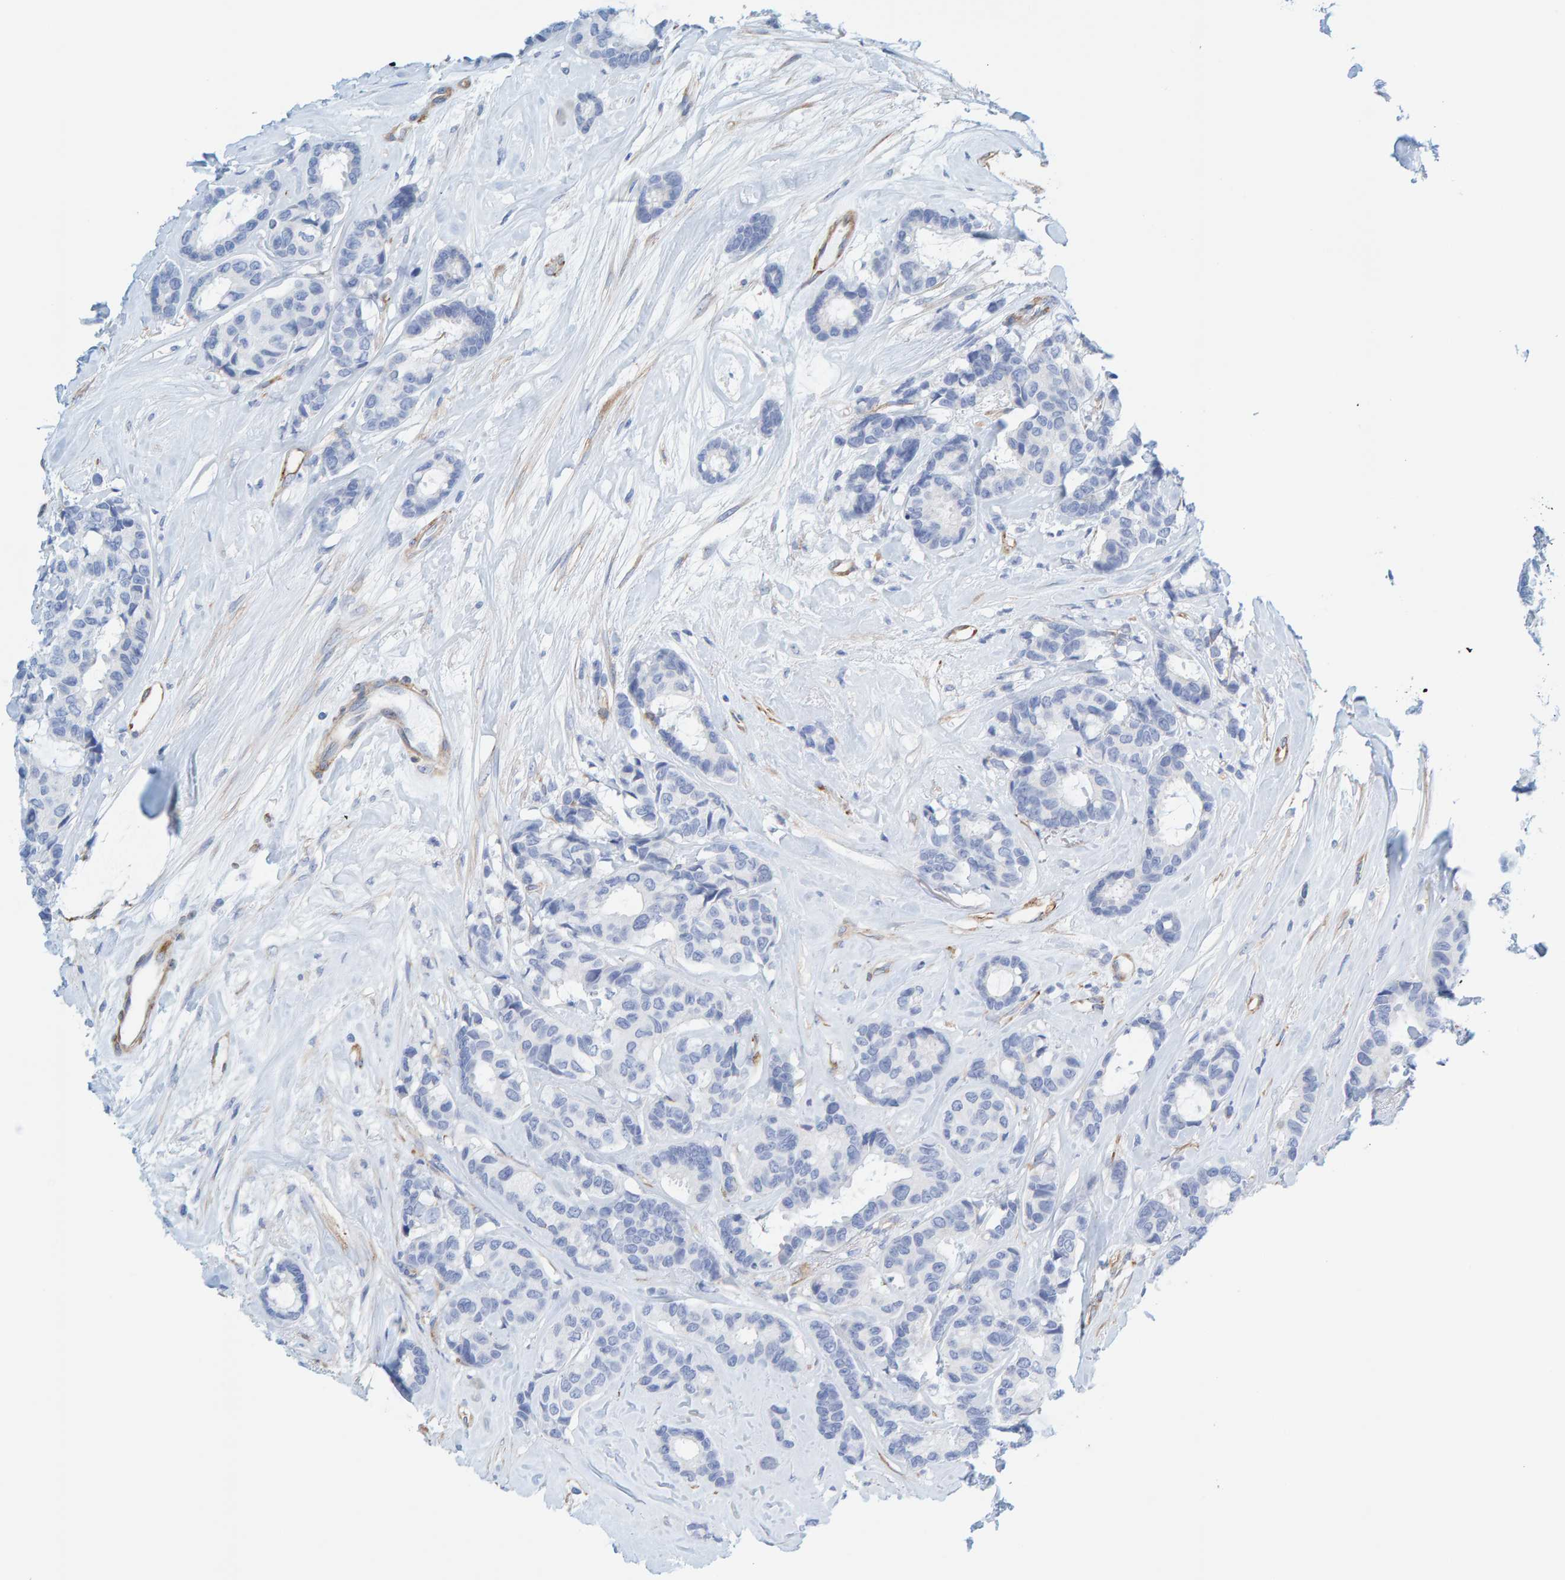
{"staining": {"intensity": "negative", "quantity": "none", "location": "none"}, "tissue": "breast cancer", "cell_type": "Tumor cells", "image_type": "cancer", "snomed": [{"axis": "morphology", "description": "Duct carcinoma"}, {"axis": "topography", "description": "Breast"}], "caption": "This is an IHC photomicrograph of human breast cancer. There is no expression in tumor cells.", "gene": "MAP1B", "patient": {"sex": "female", "age": 87}}